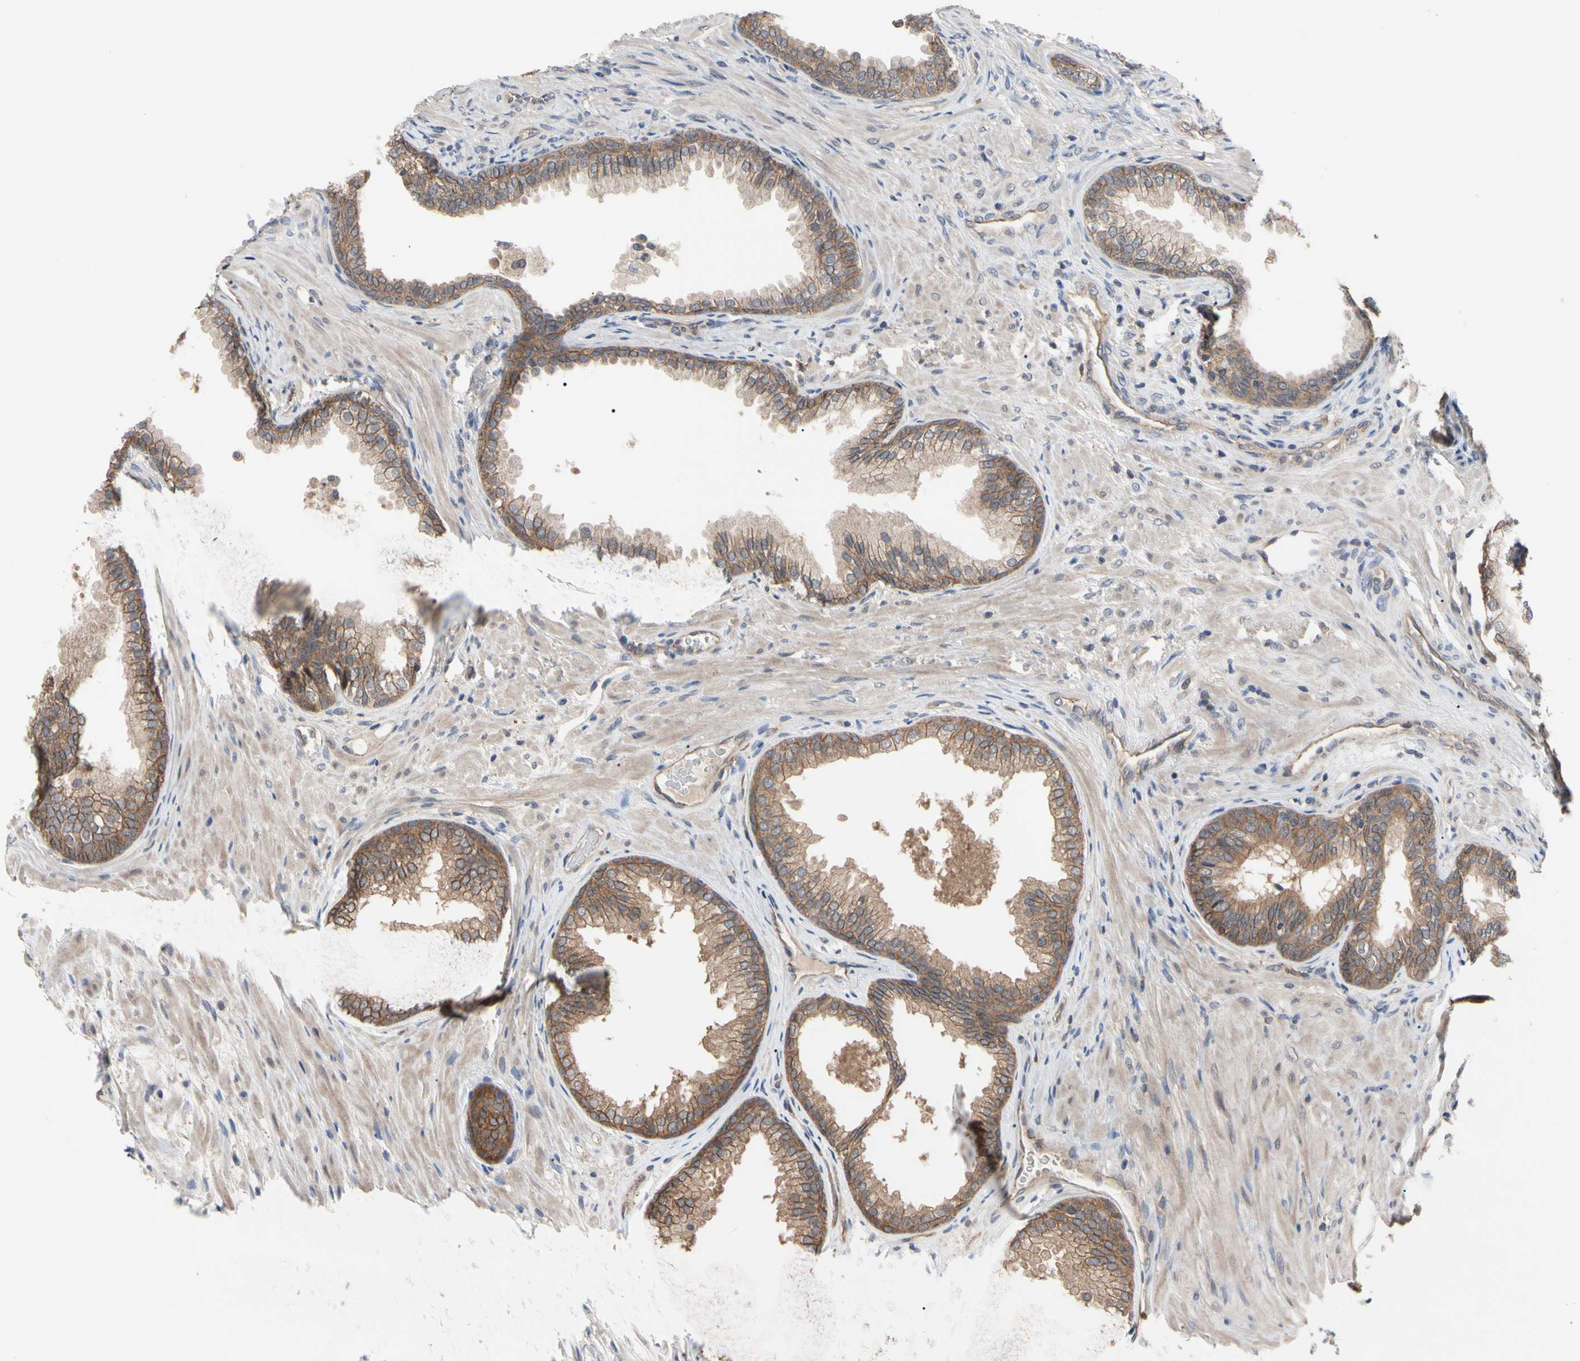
{"staining": {"intensity": "moderate", "quantity": ">75%", "location": "cytoplasmic/membranous"}, "tissue": "prostate", "cell_type": "Glandular cells", "image_type": "normal", "snomed": [{"axis": "morphology", "description": "Normal tissue, NOS"}, {"axis": "topography", "description": "Prostate"}], "caption": "Normal prostate shows moderate cytoplasmic/membranous positivity in approximately >75% of glandular cells.", "gene": "DPP8", "patient": {"sex": "male", "age": 76}}